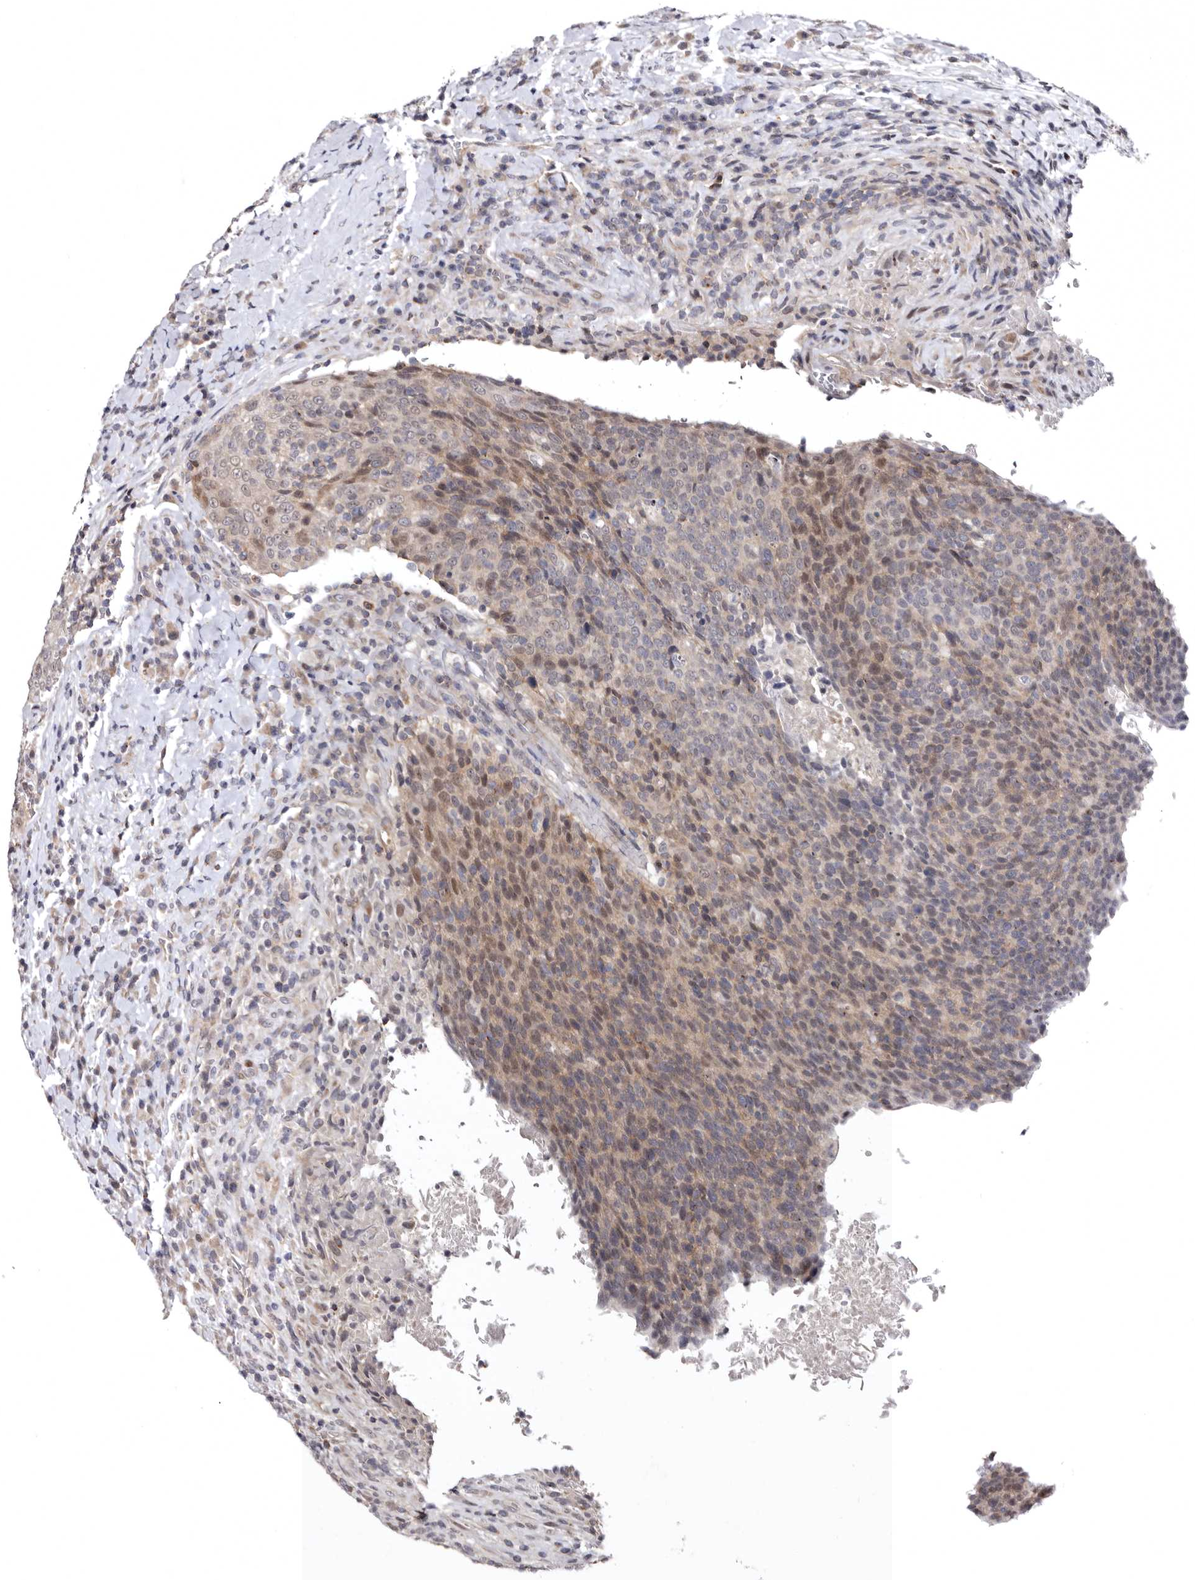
{"staining": {"intensity": "moderate", "quantity": "<25%", "location": "nuclear"}, "tissue": "head and neck cancer", "cell_type": "Tumor cells", "image_type": "cancer", "snomed": [{"axis": "morphology", "description": "Squamous cell carcinoma, NOS"}, {"axis": "morphology", "description": "Squamous cell carcinoma, metastatic, NOS"}, {"axis": "topography", "description": "Lymph node"}, {"axis": "topography", "description": "Head-Neck"}], "caption": "This is an image of immunohistochemistry (IHC) staining of head and neck cancer, which shows moderate staining in the nuclear of tumor cells.", "gene": "PHF20L1", "patient": {"sex": "male", "age": 62}}